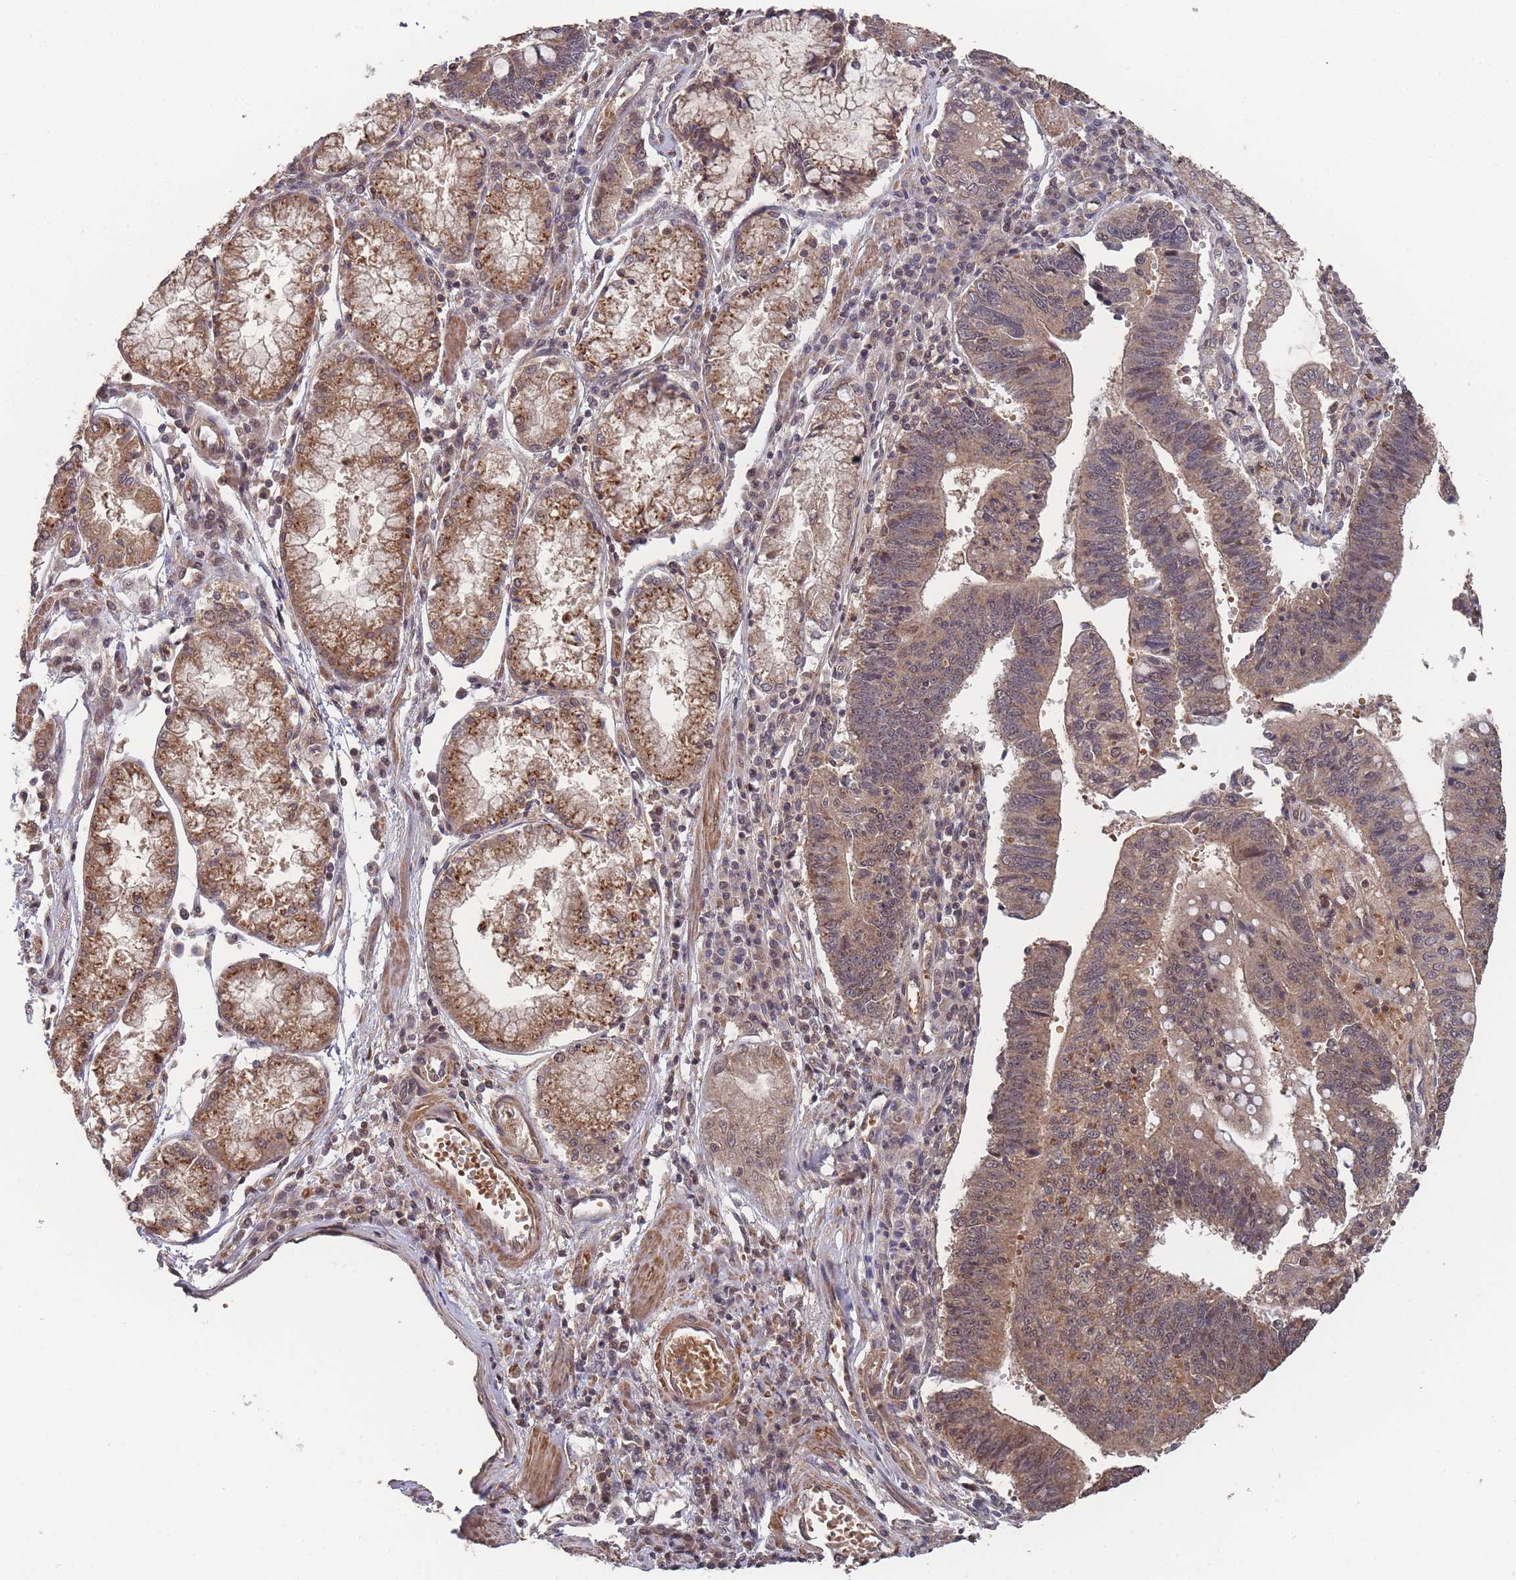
{"staining": {"intensity": "moderate", "quantity": ">75%", "location": "cytoplasmic/membranous,nuclear"}, "tissue": "stomach cancer", "cell_type": "Tumor cells", "image_type": "cancer", "snomed": [{"axis": "morphology", "description": "Adenocarcinoma, NOS"}, {"axis": "topography", "description": "Stomach"}], "caption": "IHC photomicrograph of human adenocarcinoma (stomach) stained for a protein (brown), which shows medium levels of moderate cytoplasmic/membranous and nuclear expression in about >75% of tumor cells.", "gene": "SF3B1", "patient": {"sex": "male", "age": 59}}